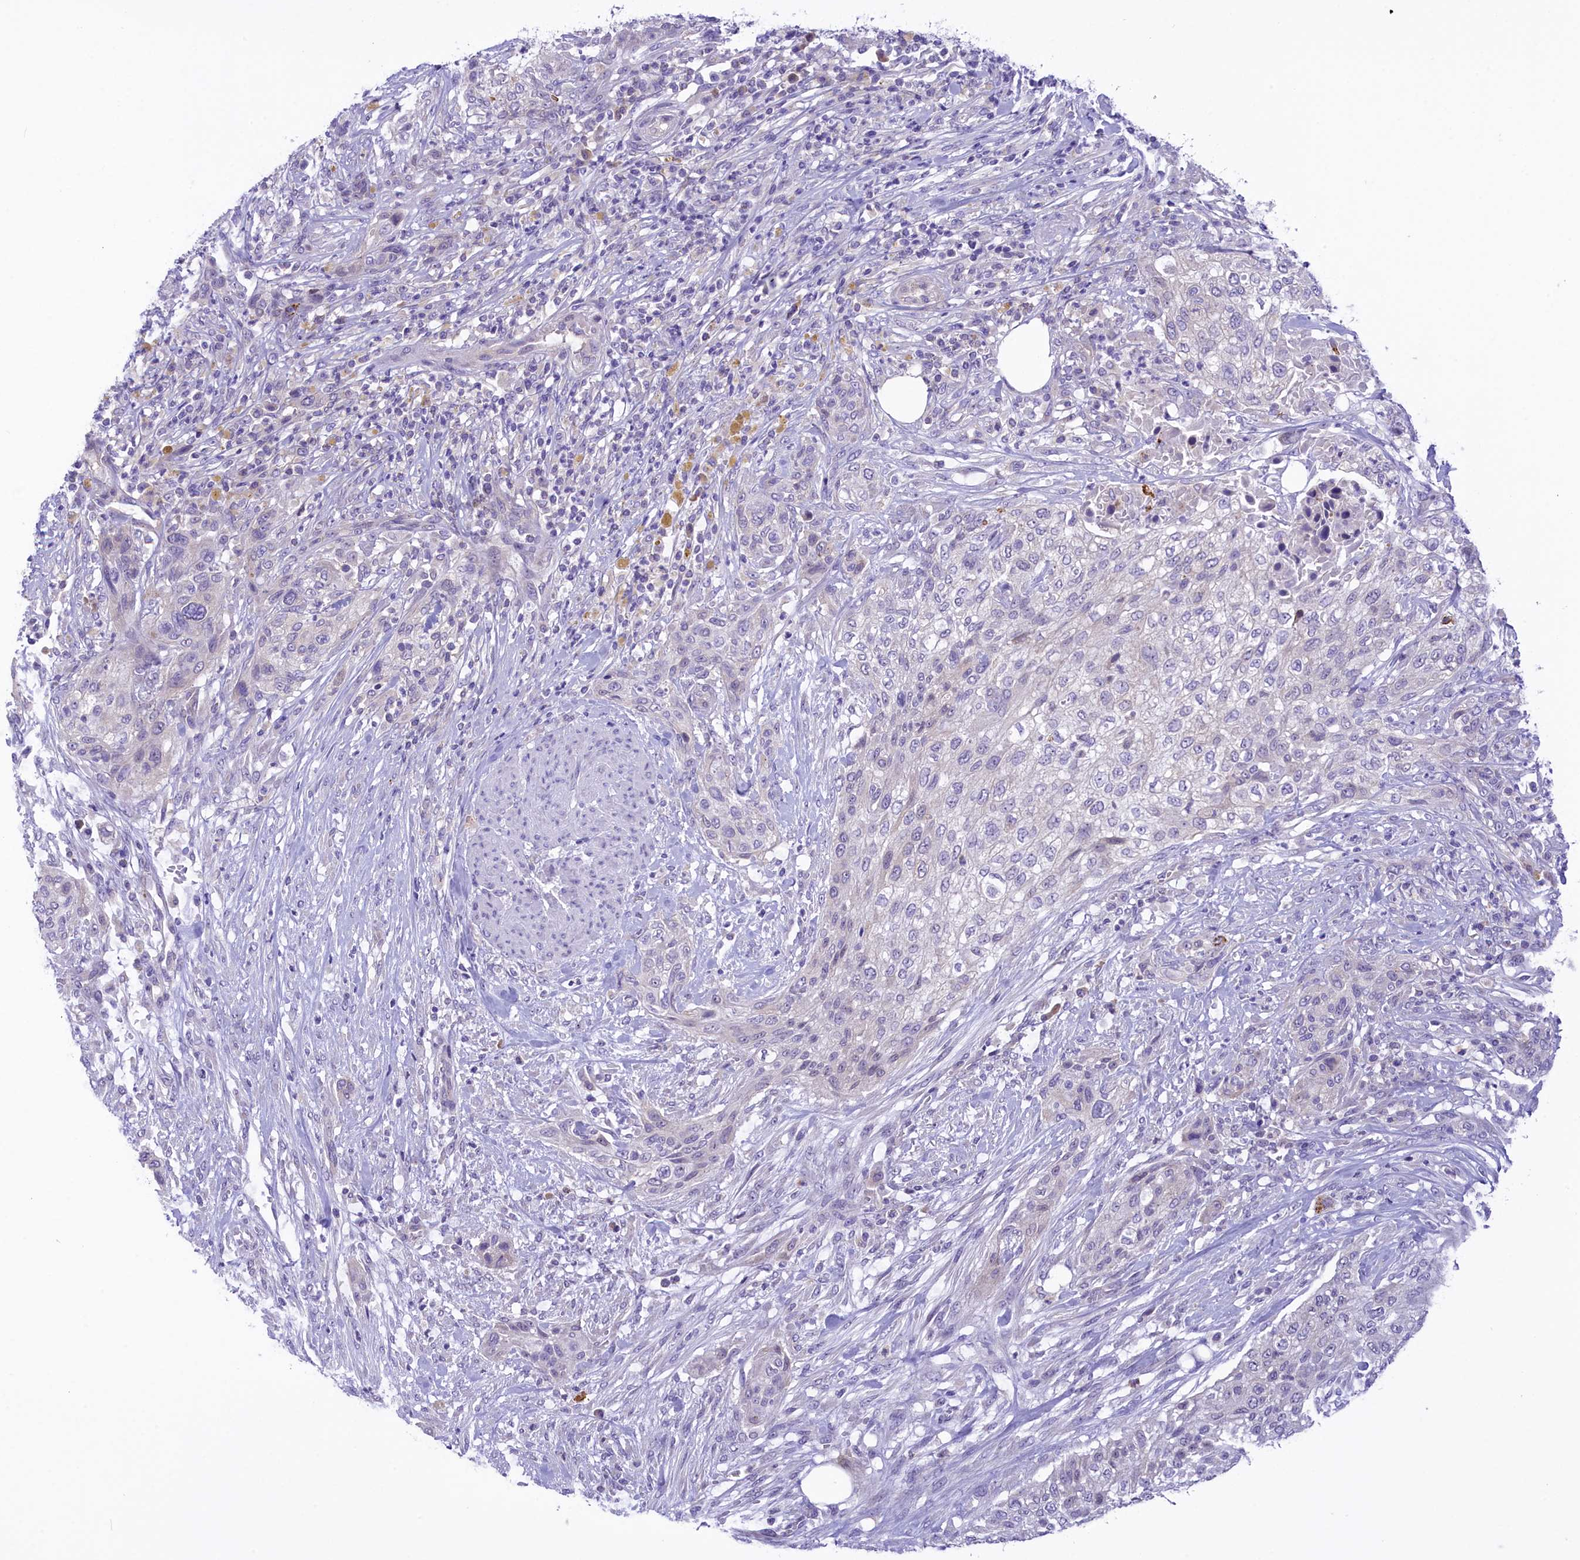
{"staining": {"intensity": "negative", "quantity": "none", "location": "none"}, "tissue": "urothelial cancer", "cell_type": "Tumor cells", "image_type": "cancer", "snomed": [{"axis": "morphology", "description": "Urothelial carcinoma, High grade"}, {"axis": "topography", "description": "Urinary bladder"}], "caption": "Immunohistochemical staining of human urothelial cancer demonstrates no significant staining in tumor cells.", "gene": "DCAF16", "patient": {"sex": "male", "age": 35}}